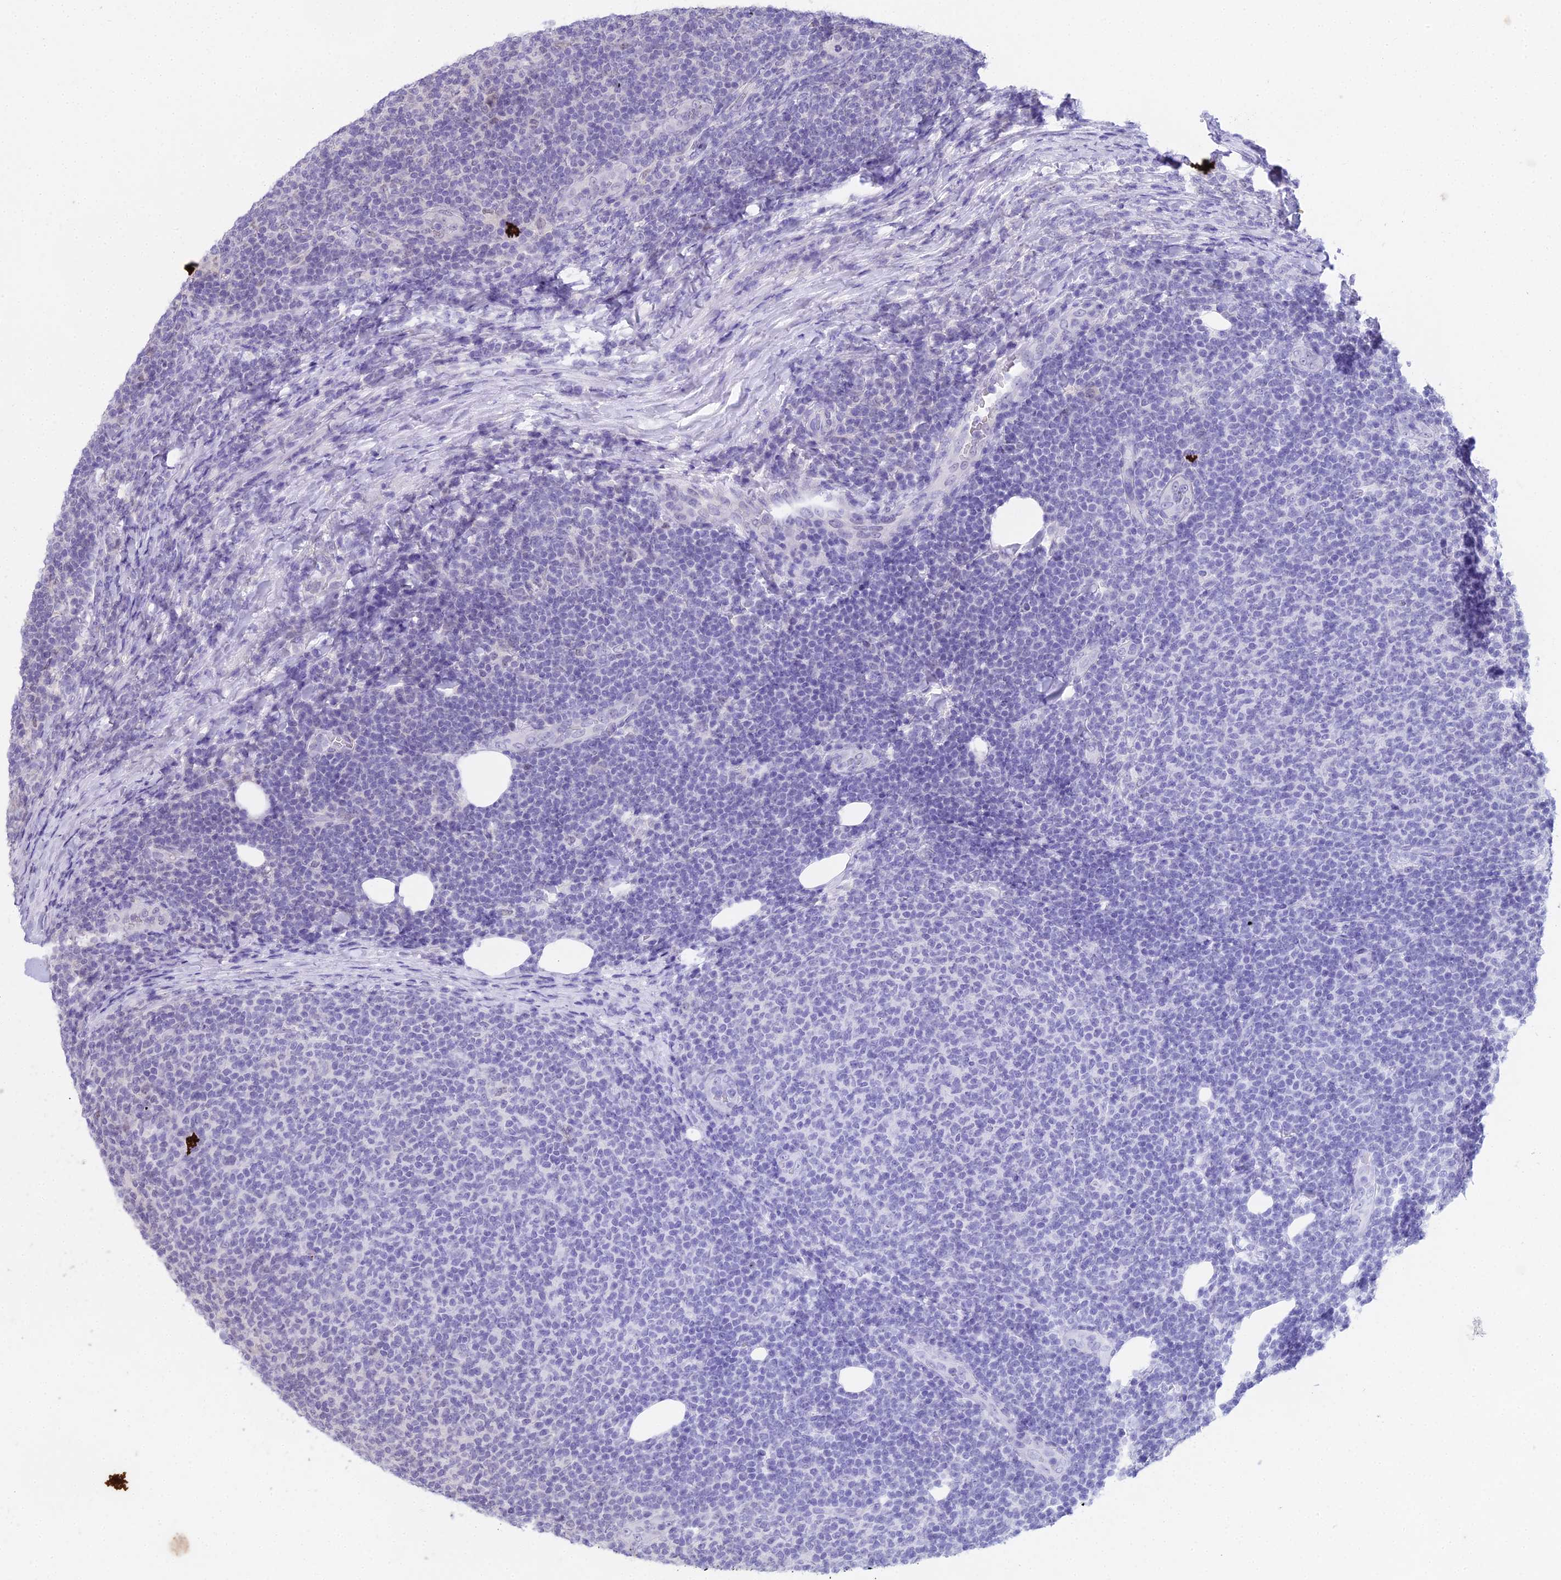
{"staining": {"intensity": "negative", "quantity": "none", "location": "none"}, "tissue": "lymphoma", "cell_type": "Tumor cells", "image_type": "cancer", "snomed": [{"axis": "morphology", "description": "Malignant lymphoma, non-Hodgkin's type, Low grade"}, {"axis": "topography", "description": "Lymph node"}], "caption": "Tumor cells are negative for brown protein staining in lymphoma. (Brightfield microscopy of DAB immunohistochemistry at high magnification).", "gene": "MAT2A", "patient": {"sex": "male", "age": 66}}